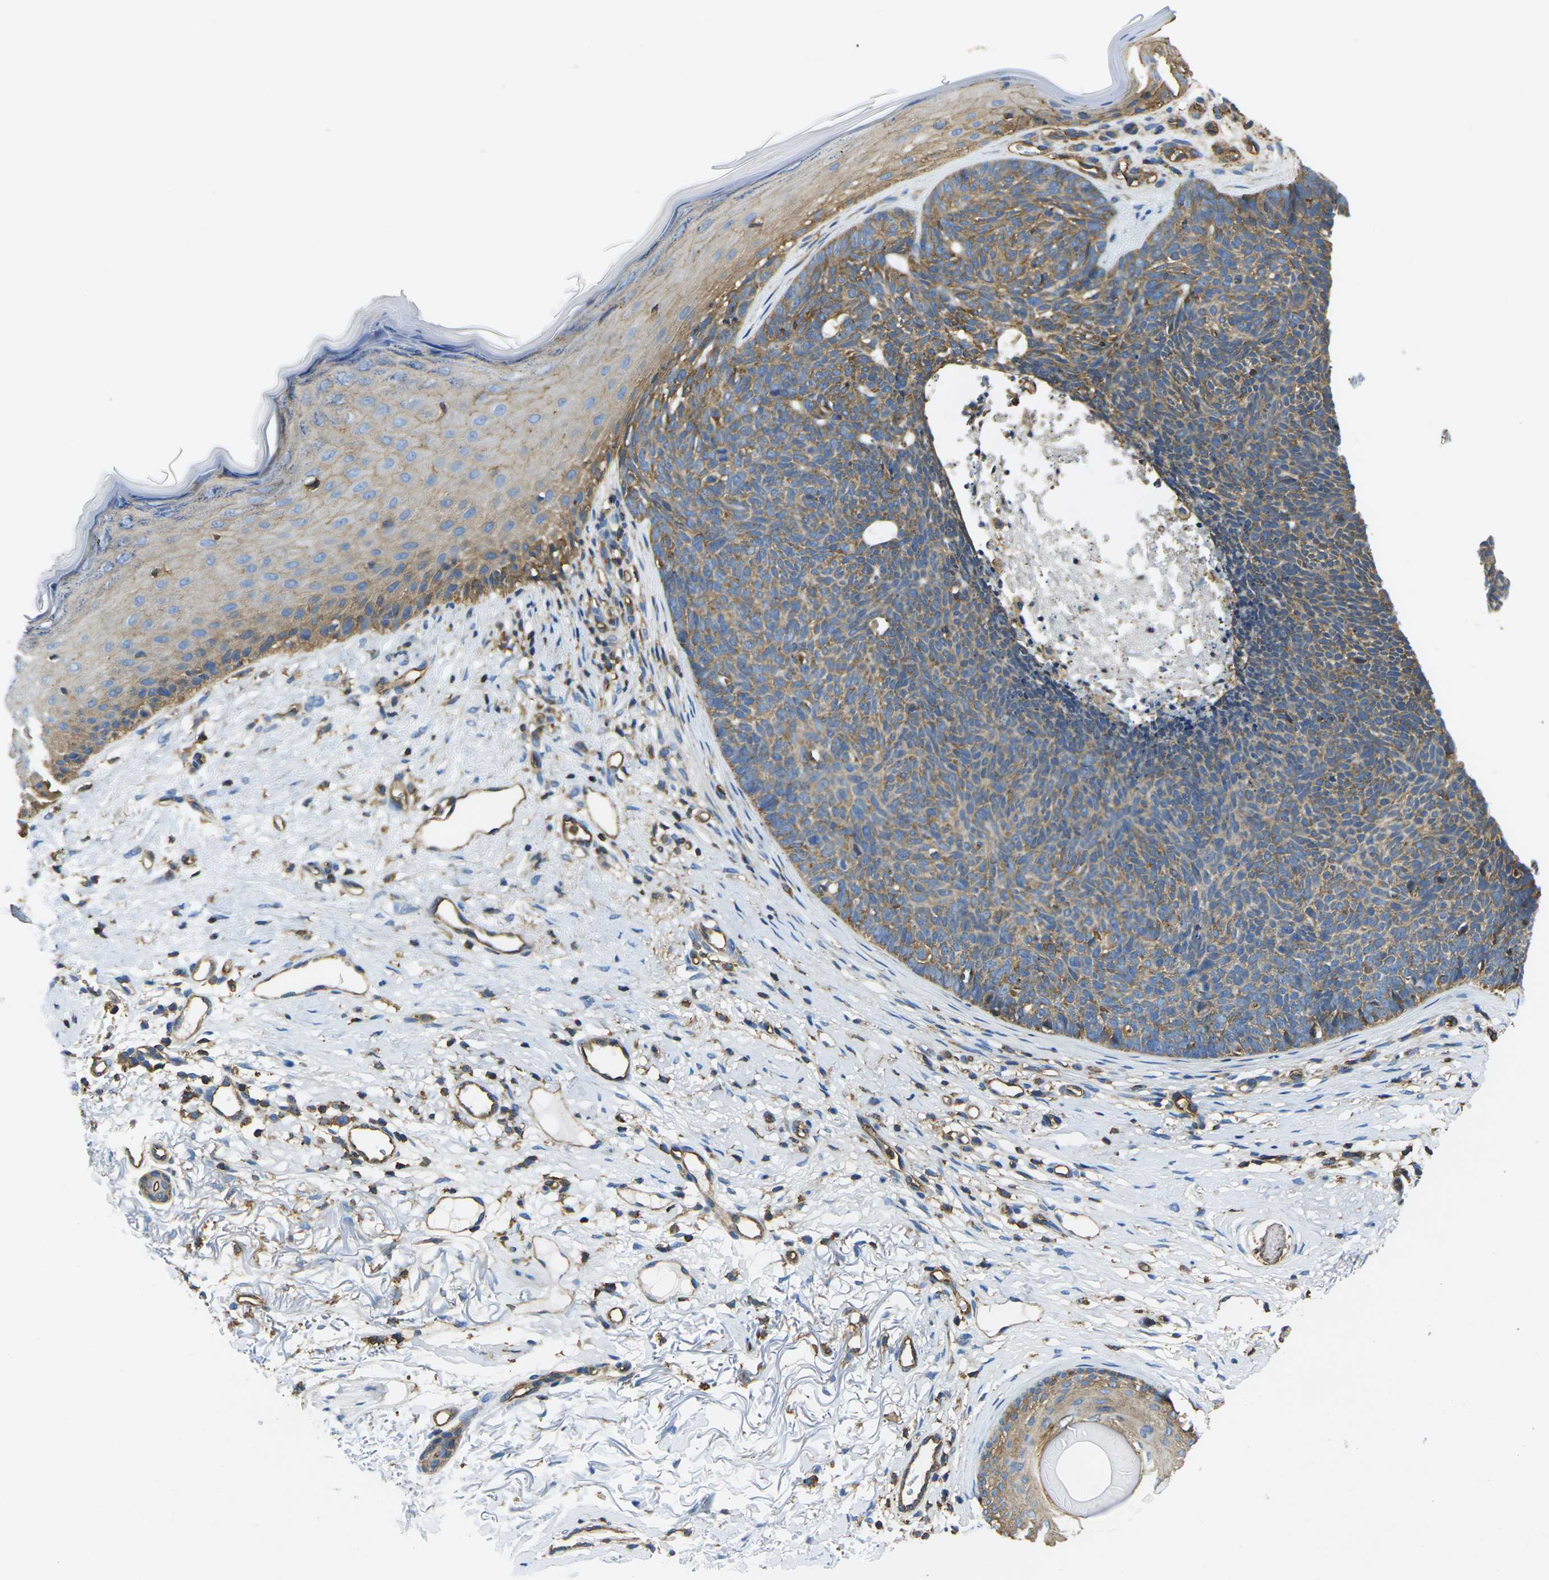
{"staining": {"intensity": "moderate", "quantity": ">75%", "location": "cytoplasmic/membranous"}, "tissue": "skin cancer", "cell_type": "Tumor cells", "image_type": "cancer", "snomed": [{"axis": "morphology", "description": "Basal cell carcinoma"}, {"axis": "topography", "description": "Skin"}], "caption": "Moderate cytoplasmic/membranous expression is present in approximately >75% of tumor cells in skin basal cell carcinoma.", "gene": "FAM110D", "patient": {"sex": "female", "age": 70}}